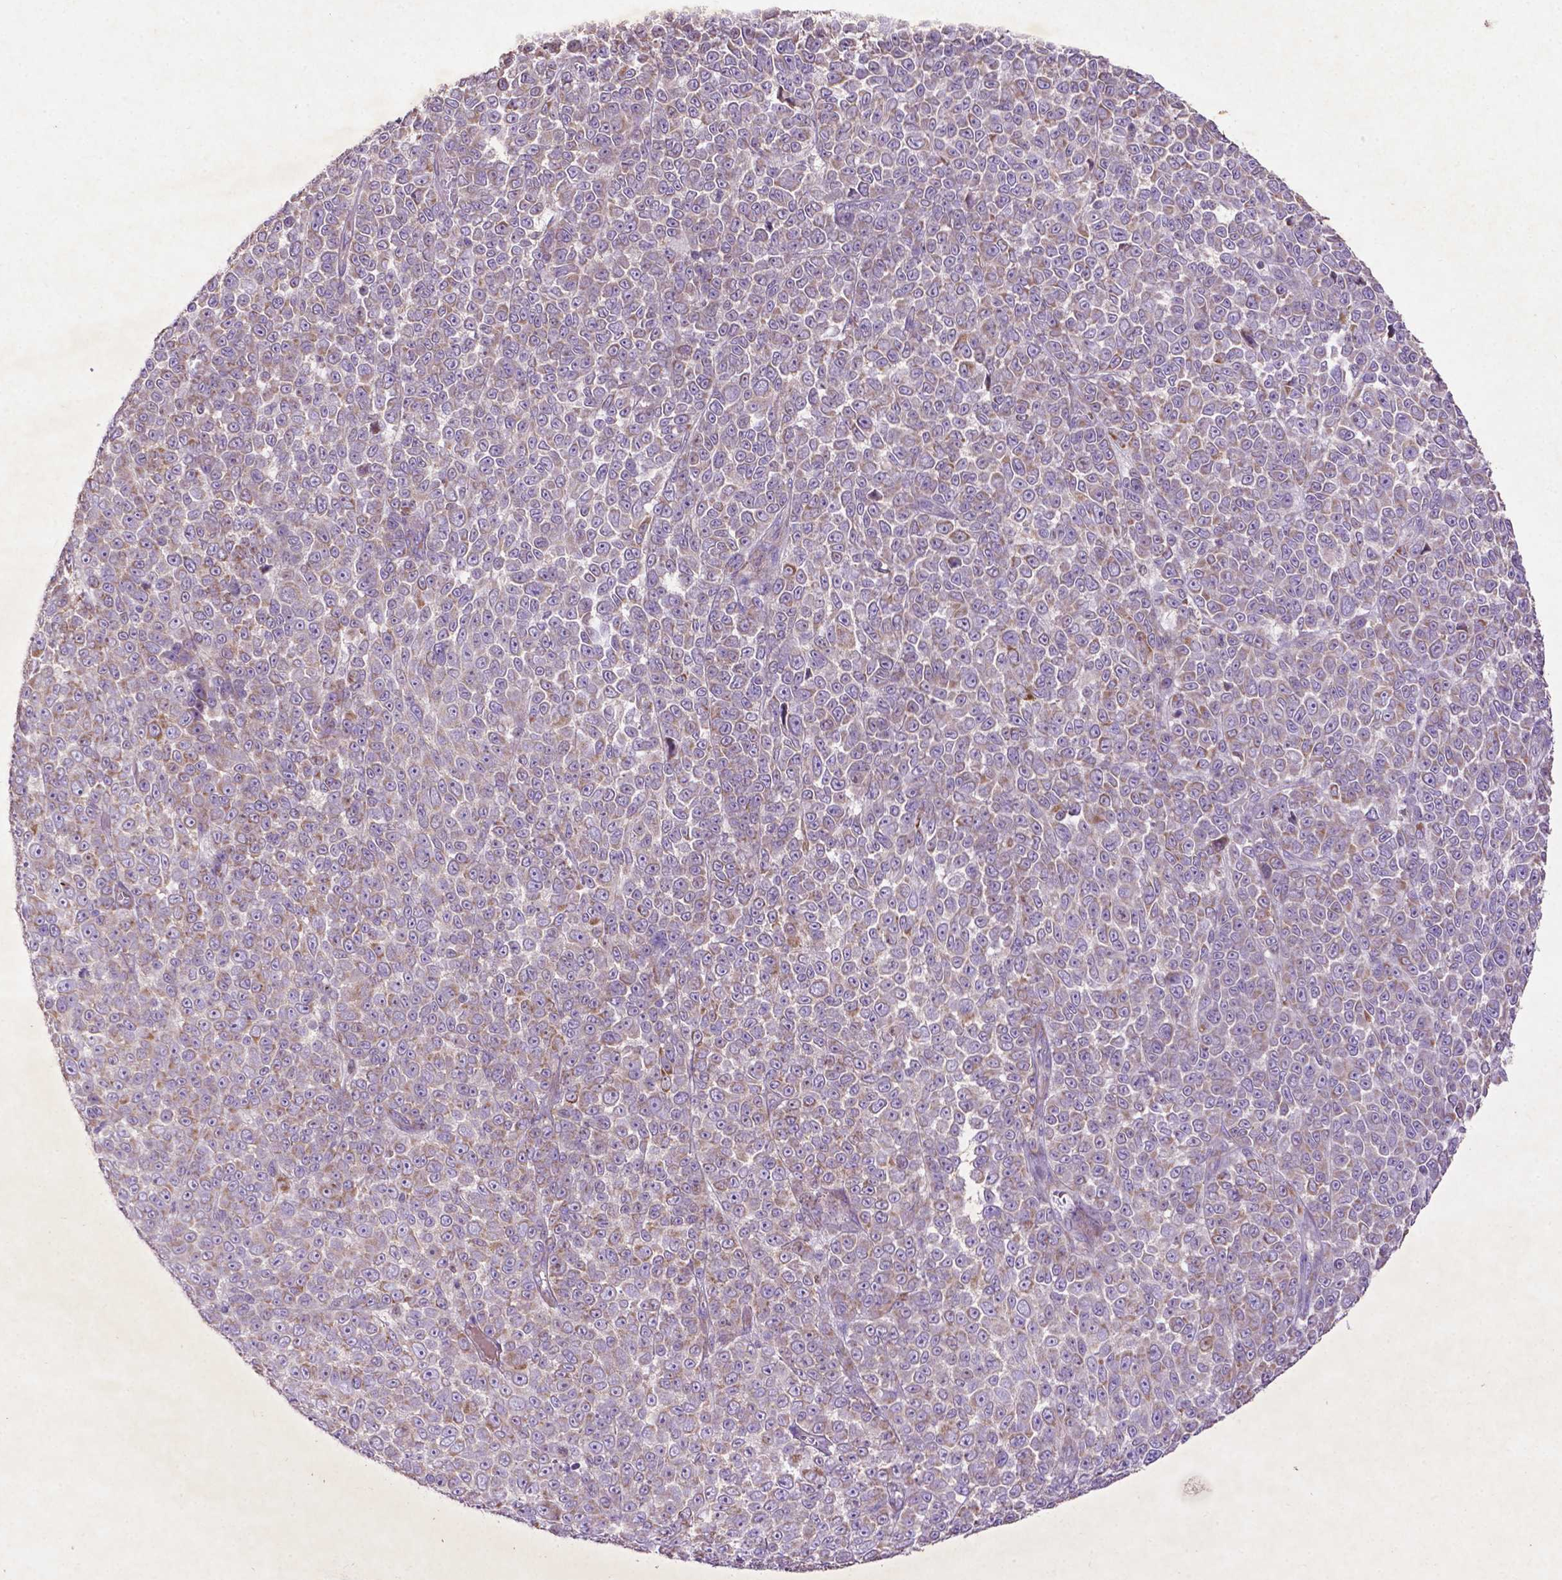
{"staining": {"intensity": "weak", "quantity": "<25%", "location": "cytoplasmic/membranous"}, "tissue": "melanoma", "cell_type": "Tumor cells", "image_type": "cancer", "snomed": [{"axis": "morphology", "description": "Malignant melanoma, NOS"}, {"axis": "topography", "description": "Skin"}], "caption": "DAB (3,3'-diaminobenzidine) immunohistochemical staining of human malignant melanoma shows no significant staining in tumor cells.", "gene": "THEGL", "patient": {"sex": "female", "age": 95}}